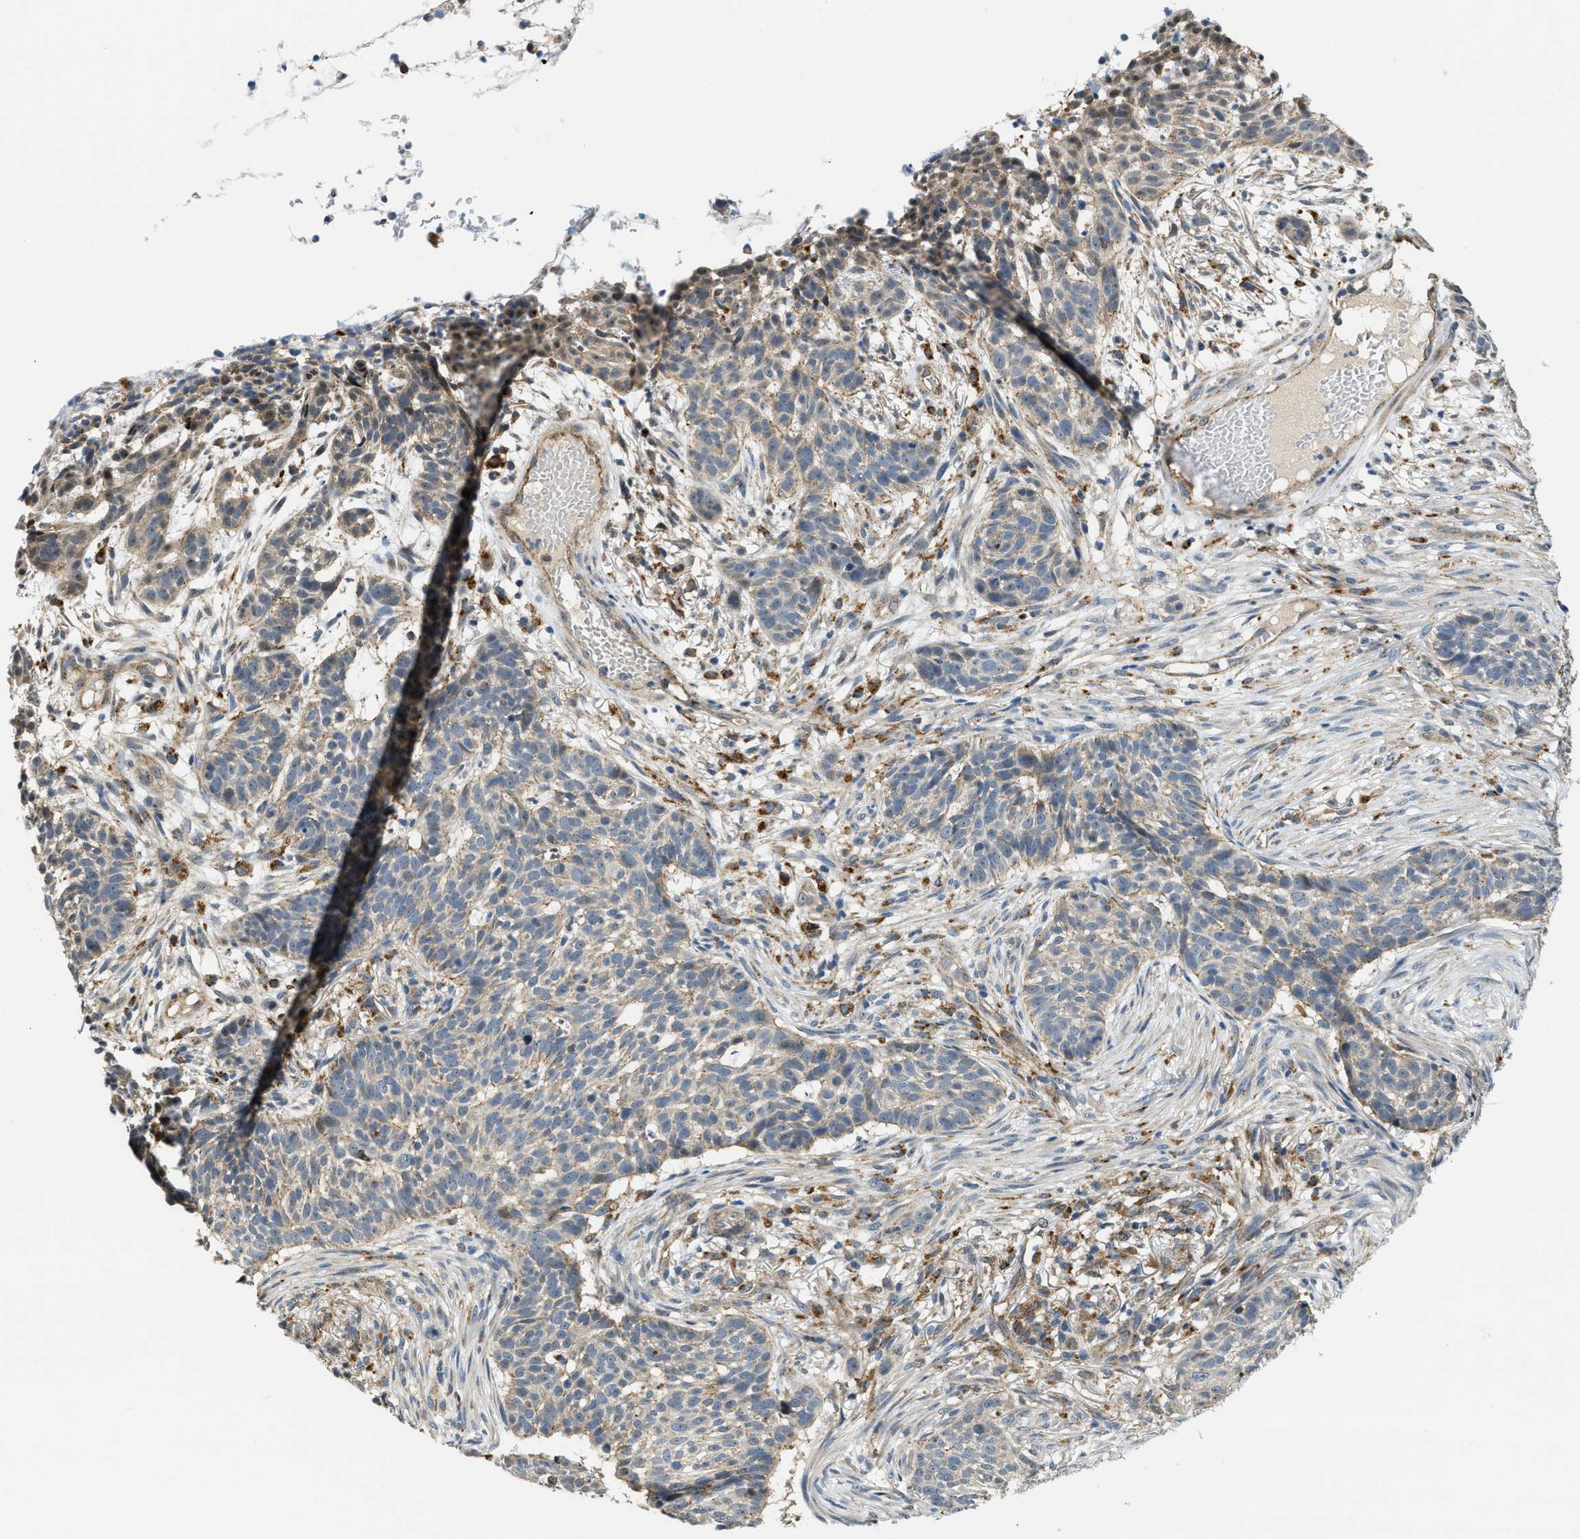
{"staining": {"intensity": "weak", "quantity": ">75%", "location": "cytoplasmic/membranous"}, "tissue": "skin cancer", "cell_type": "Tumor cells", "image_type": "cancer", "snomed": [{"axis": "morphology", "description": "Basal cell carcinoma"}, {"axis": "topography", "description": "Skin"}], "caption": "The immunohistochemical stain shows weak cytoplasmic/membranous expression in tumor cells of skin basal cell carcinoma tissue.", "gene": "STARD3NL", "patient": {"sex": "male", "age": 85}}